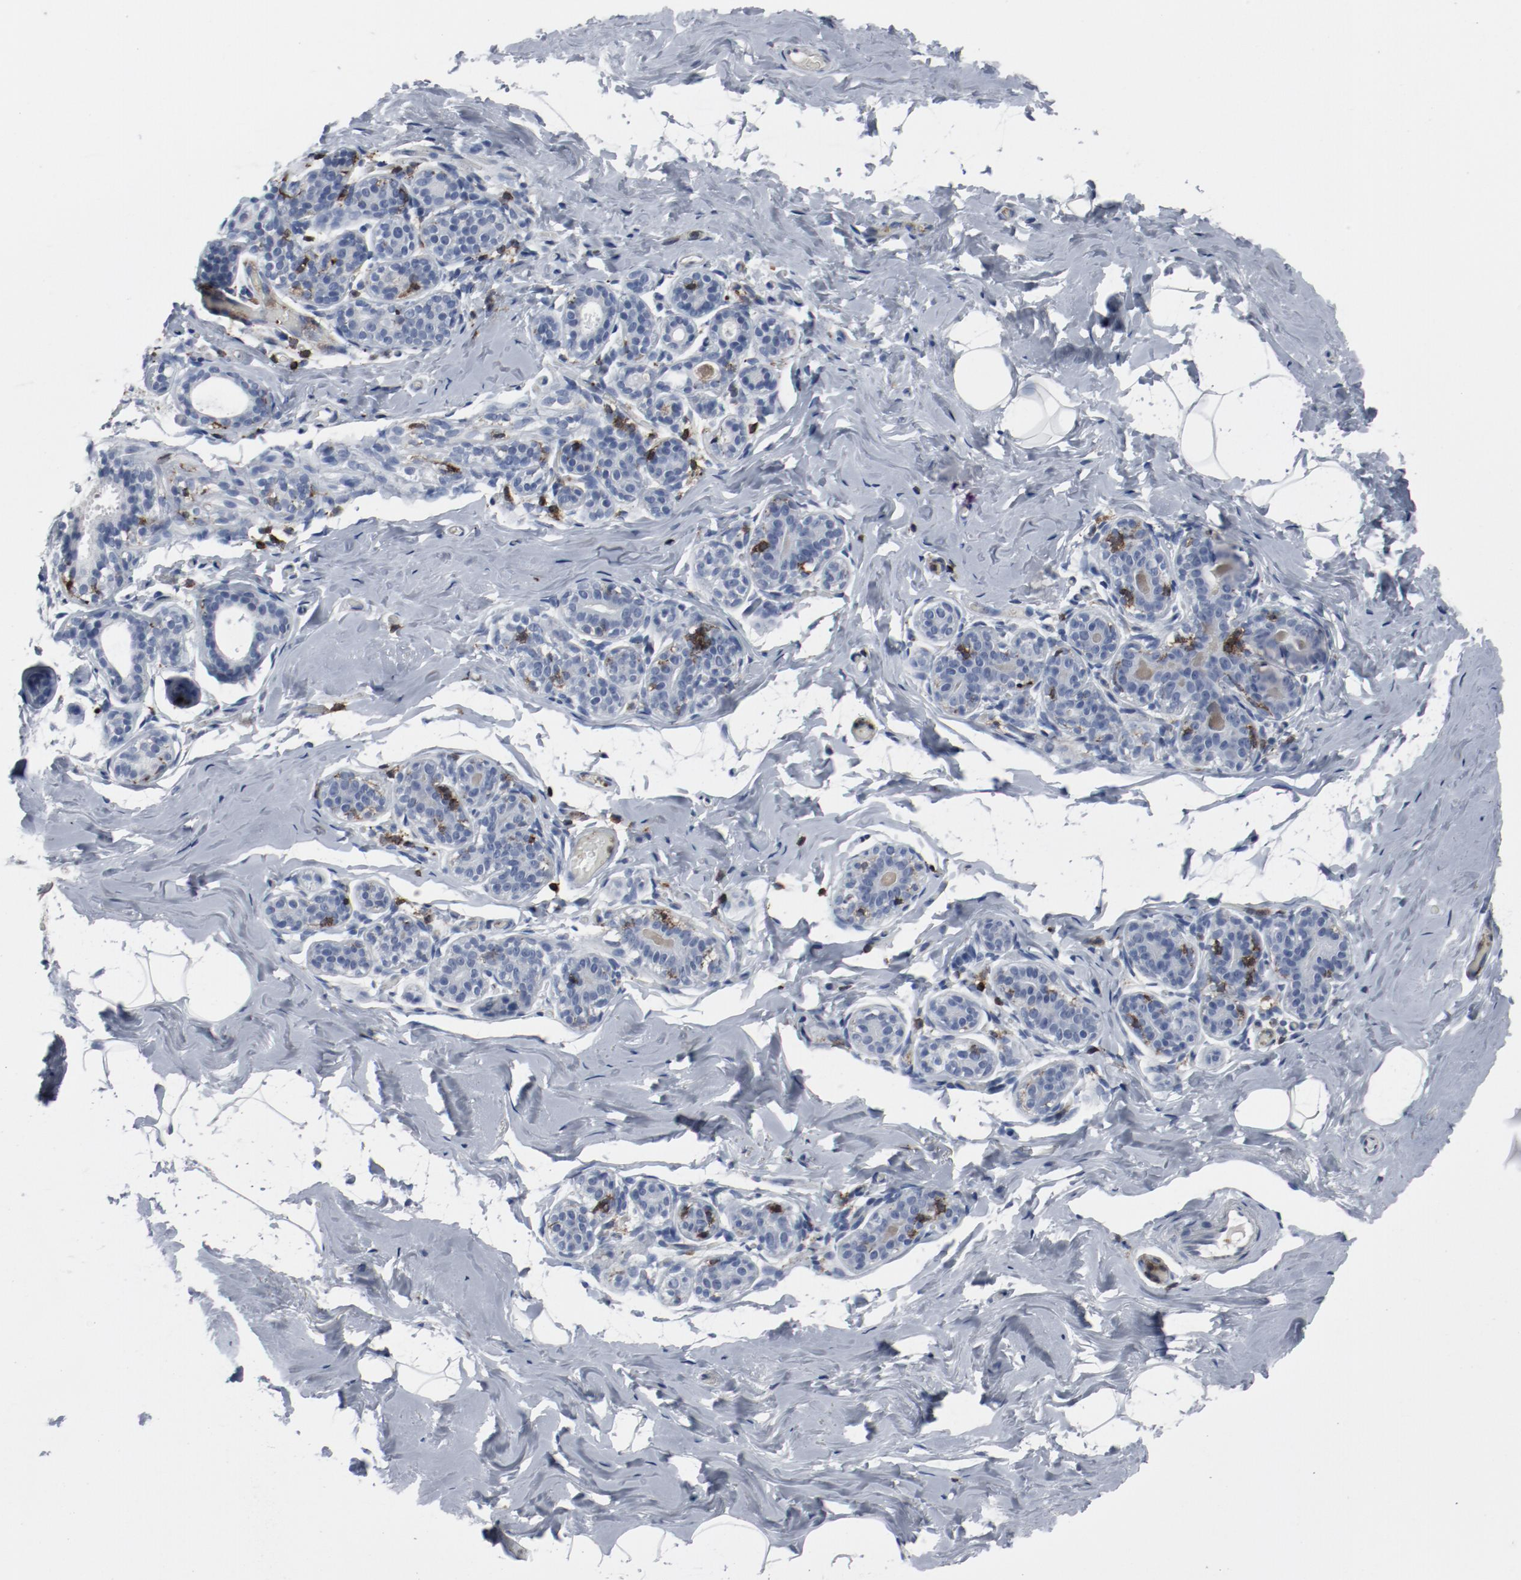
{"staining": {"intensity": "negative", "quantity": "none", "location": "none"}, "tissue": "breast", "cell_type": "Adipocytes", "image_type": "normal", "snomed": [{"axis": "morphology", "description": "Normal tissue, NOS"}, {"axis": "topography", "description": "Breast"}, {"axis": "topography", "description": "Soft tissue"}], "caption": "A high-resolution photomicrograph shows IHC staining of benign breast, which displays no significant staining in adipocytes.", "gene": "LCP2", "patient": {"sex": "female", "age": 75}}